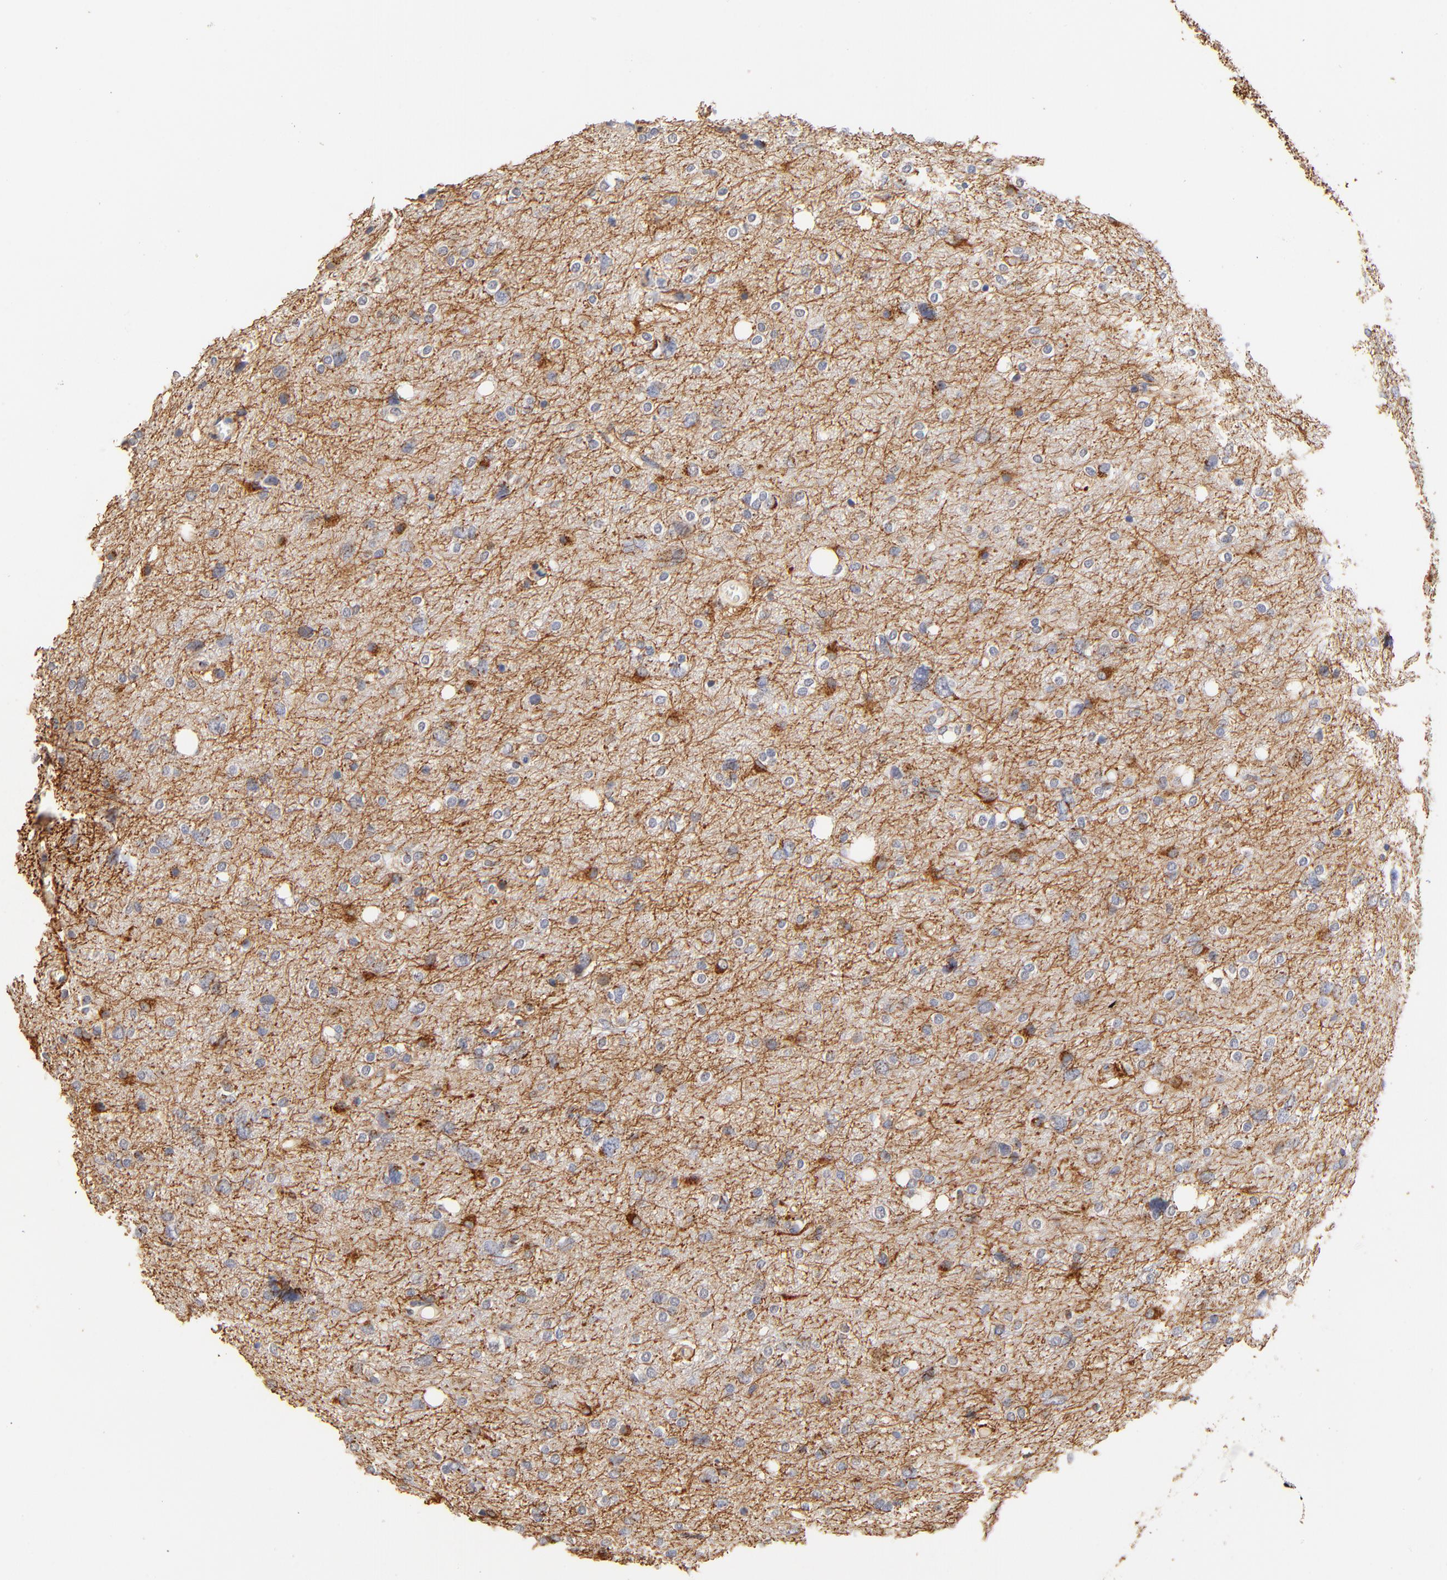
{"staining": {"intensity": "moderate", "quantity": "<25%", "location": "cytoplasmic/membranous"}, "tissue": "glioma", "cell_type": "Tumor cells", "image_type": "cancer", "snomed": [{"axis": "morphology", "description": "Glioma, malignant, High grade"}, {"axis": "topography", "description": "Brain"}], "caption": "Immunohistochemical staining of human glioma exhibits moderate cytoplasmic/membranous protein positivity in approximately <25% of tumor cells.", "gene": "FMNL3", "patient": {"sex": "female", "age": 59}}